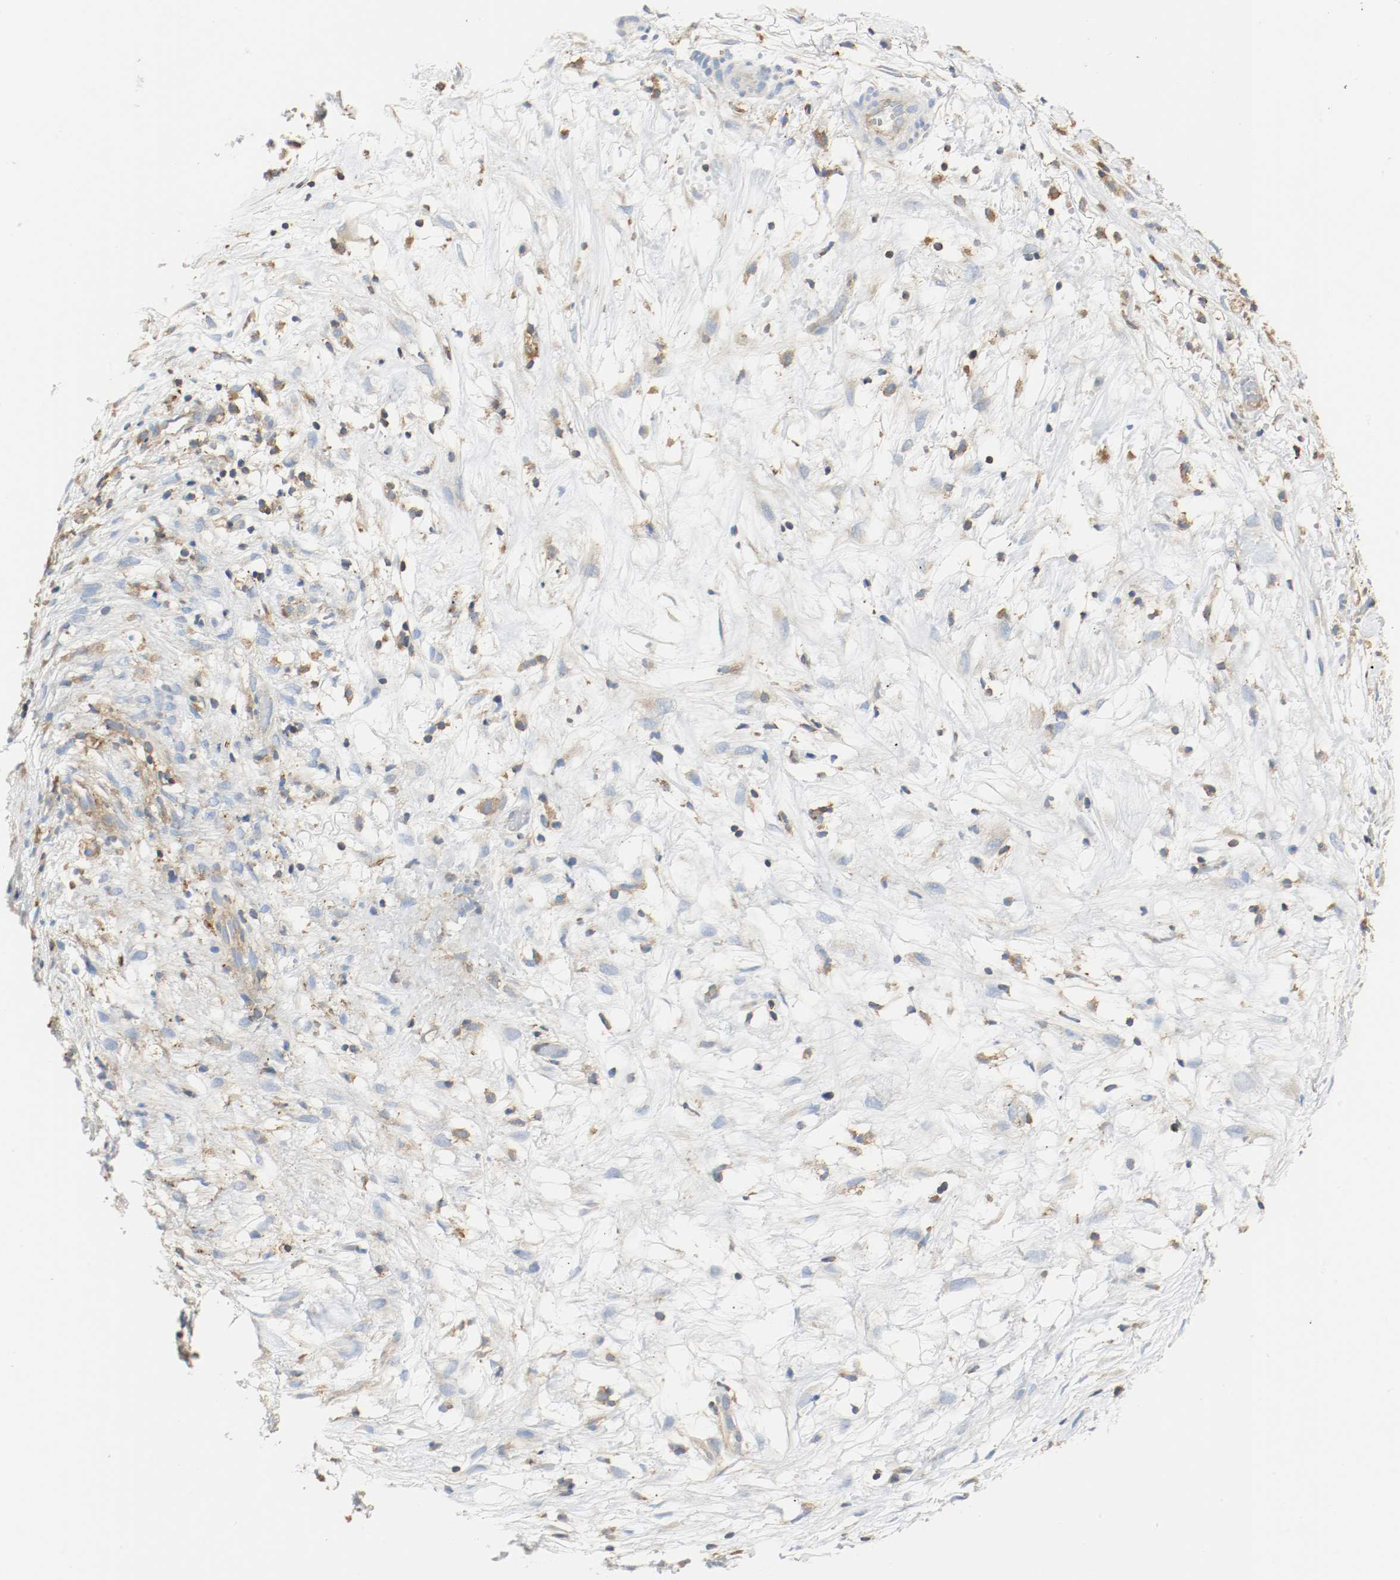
{"staining": {"intensity": "negative", "quantity": "none", "location": "none"}, "tissue": "ovarian cancer", "cell_type": "Tumor cells", "image_type": "cancer", "snomed": [{"axis": "morphology", "description": "Carcinoma, endometroid"}, {"axis": "topography", "description": "Ovary"}], "caption": "This is an immunohistochemistry (IHC) image of endometroid carcinoma (ovarian). There is no staining in tumor cells.", "gene": "ARPC1B", "patient": {"sex": "female", "age": 42}}